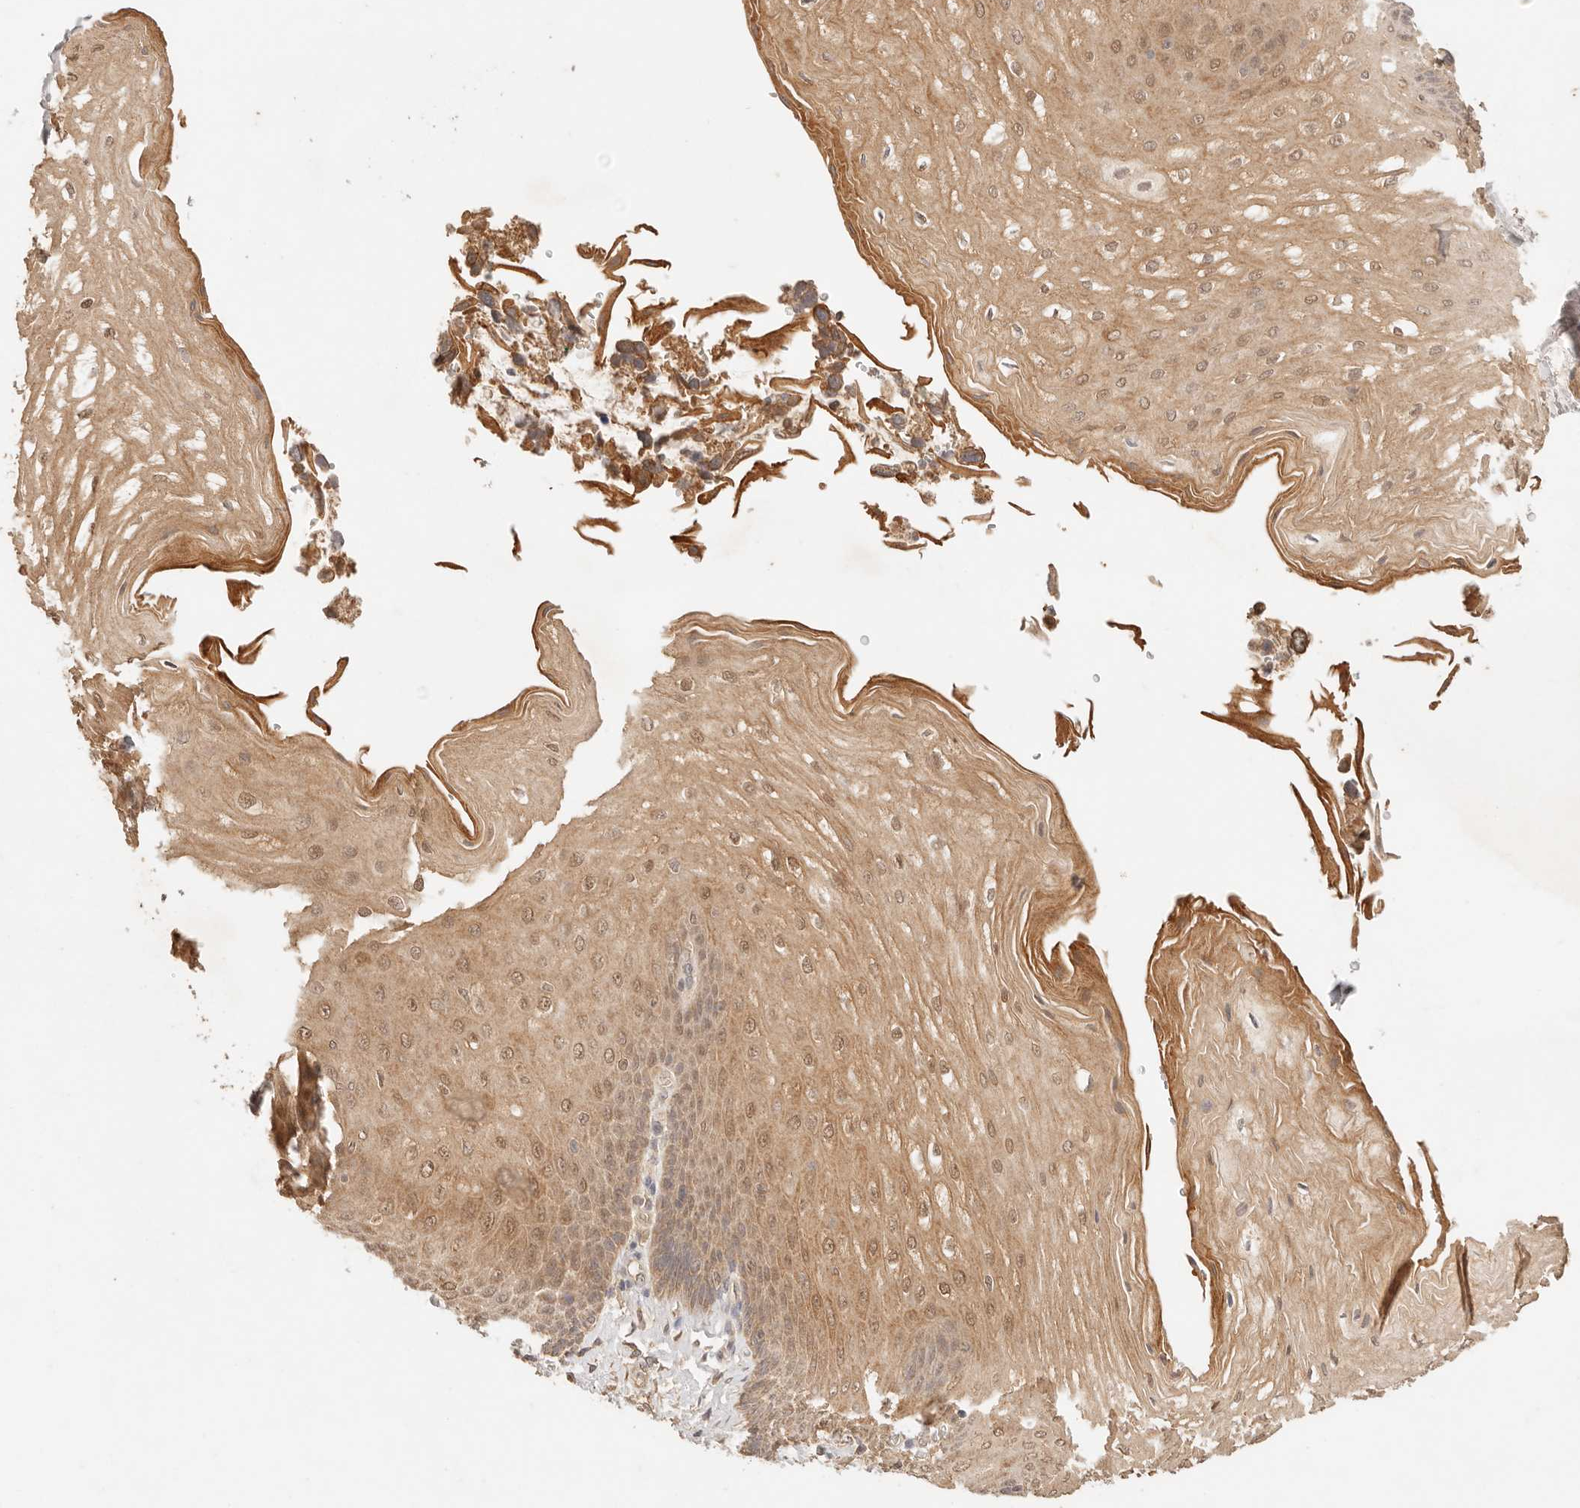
{"staining": {"intensity": "moderate", "quantity": ">75%", "location": "cytoplasmic/membranous,nuclear"}, "tissue": "esophagus", "cell_type": "Squamous epithelial cells", "image_type": "normal", "snomed": [{"axis": "morphology", "description": "Normal tissue, NOS"}, {"axis": "topography", "description": "Esophagus"}], "caption": "IHC staining of normal esophagus, which reveals medium levels of moderate cytoplasmic/membranous,nuclear staining in approximately >75% of squamous epithelial cells indicating moderate cytoplasmic/membranous,nuclear protein positivity. The staining was performed using DAB (3,3'-diaminobenzidine) (brown) for protein detection and nuclei were counterstained in hematoxylin (blue).", "gene": "TRIM11", "patient": {"sex": "male", "age": 54}}